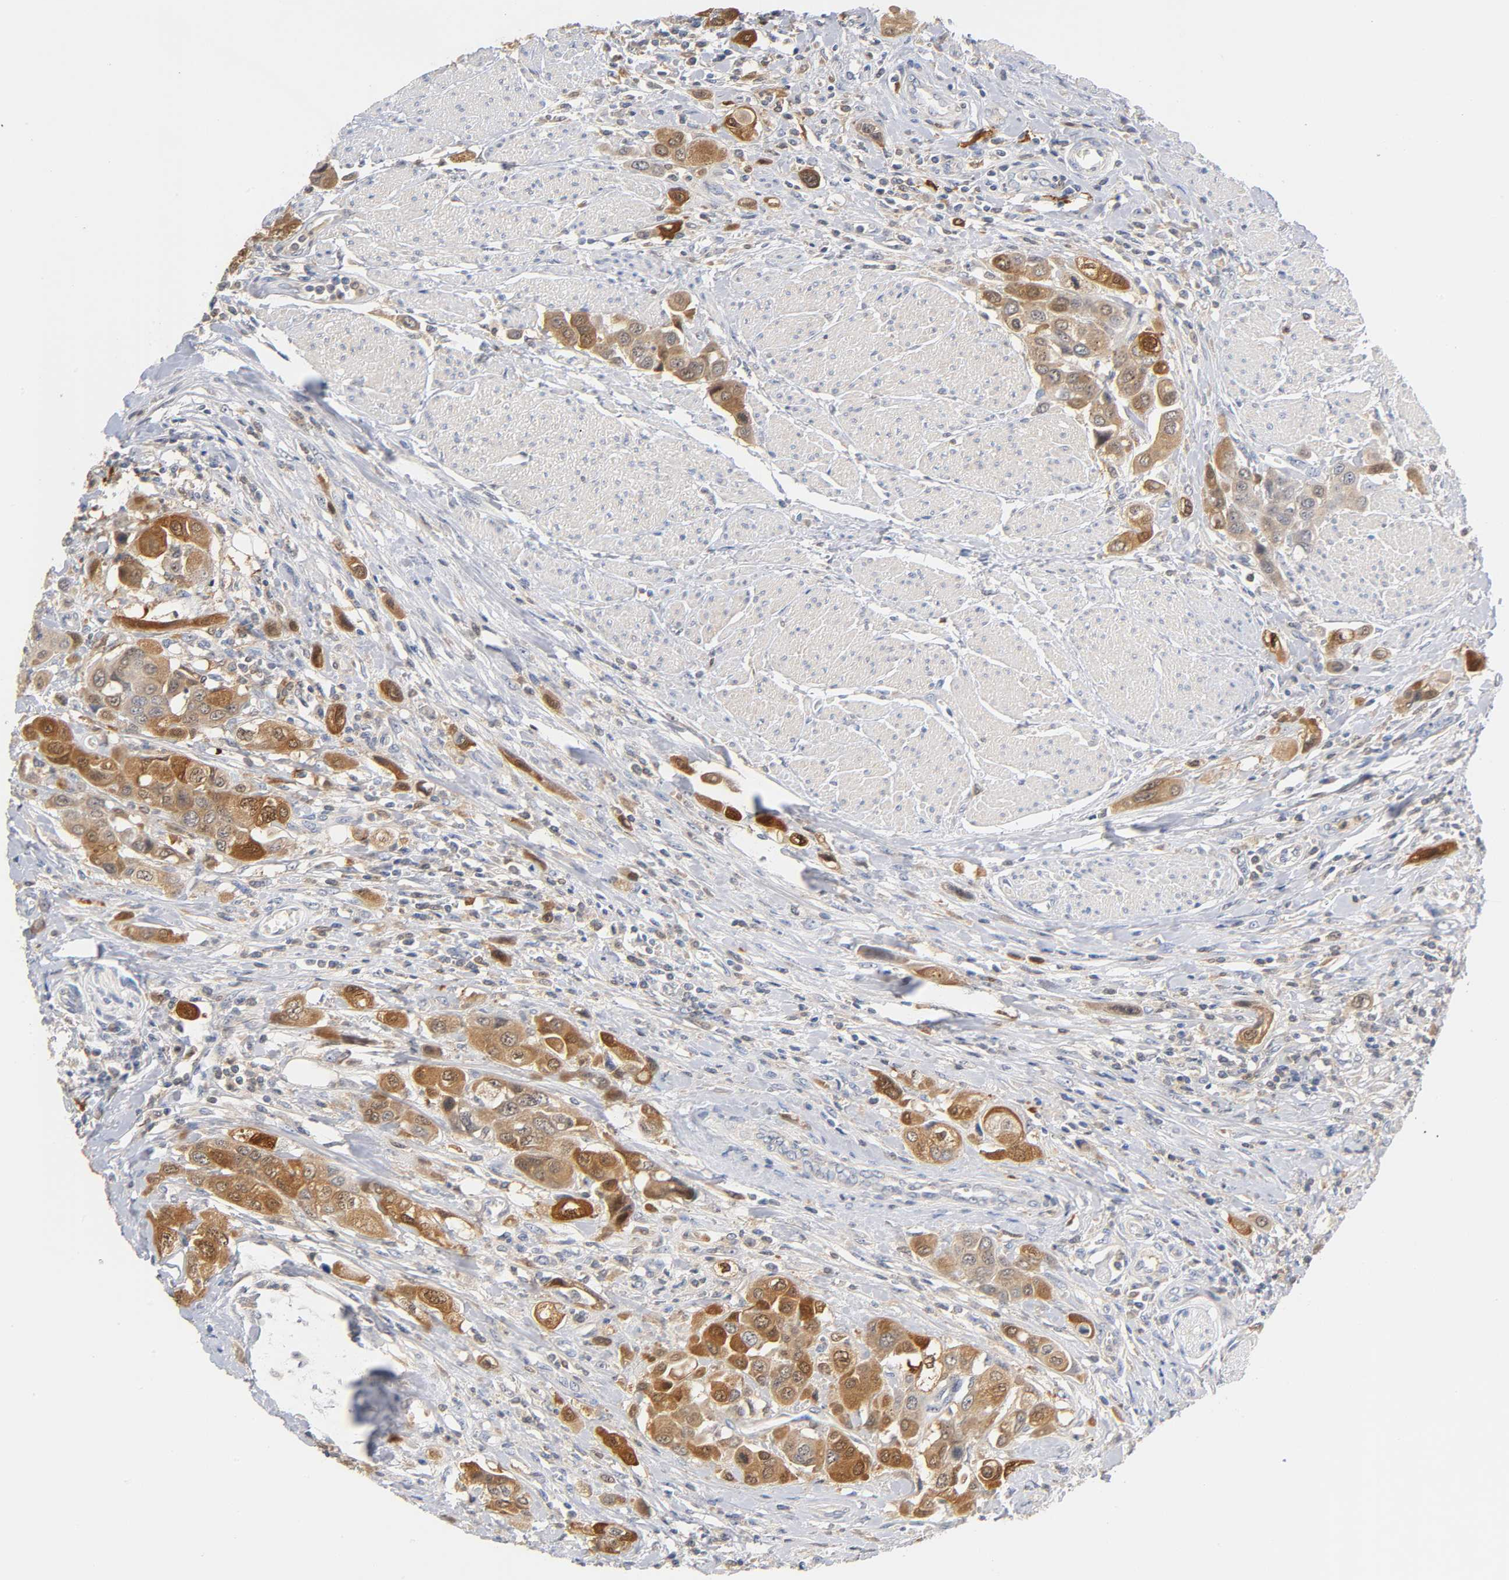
{"staining": {"intensity": "moderate", "quantity": ">75%", "location": "cytoplasmic/membranous,nuclear"}, "tissue": "urothelial cancer", "cell_type": "Tumor cells", "image_type": "cancer", "snomed": [{"axis": "morphology", "description": "Urothelial carcinoma, High grade"}, {"axis": "topography", "description": "Urinary bladder"}], "caption": "Urothelial cancer stained for a protein reveals moderate cytoplasmic/membranous and nuclear positivity in tumor cells. The protein is stained brown, and the nuclei are stained in blue (DAB (3,3'-diaminobenzidine) IHC with brightfield microscopy, high magnification).", "gene": "IL18", "patient": {"sex": "male", "age": 50}}